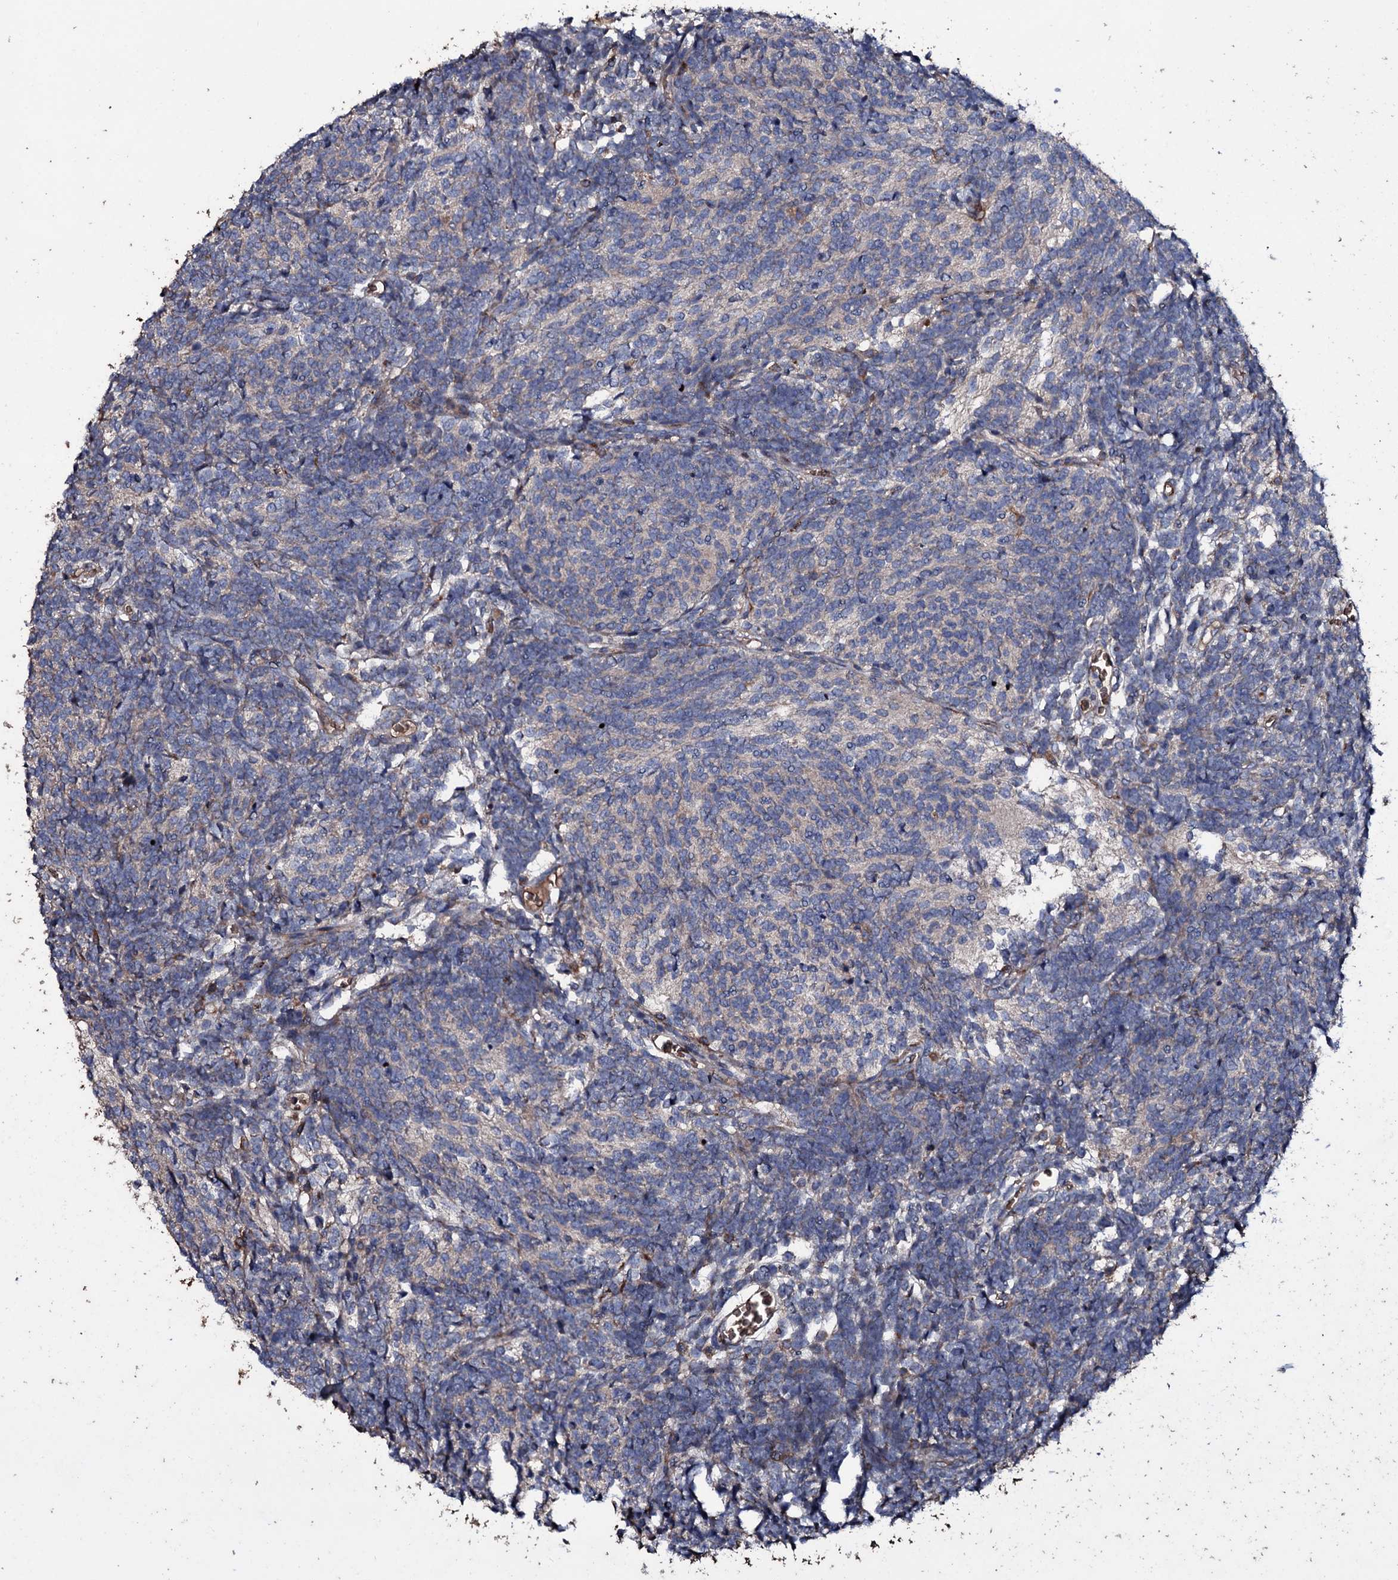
{"staining": {"intensity": "negative", "quantity": "none", "location": "none"}, "tissue": "glioma", "cell_type": "Tumor cells", "image_type": "cancer", "snomed": [{"axis": "morphology", "description": "Glioma, malignant, Low grade"}, {"axis": "topography", "description": "Brain"}], "caption": "Immunohistochemistry micrograph of human glioma stained for a protein (brown), which shows no staining in tumor cells.", "gene": "ZSWIM8", "patient": {"sex": "female", "age": 1}}